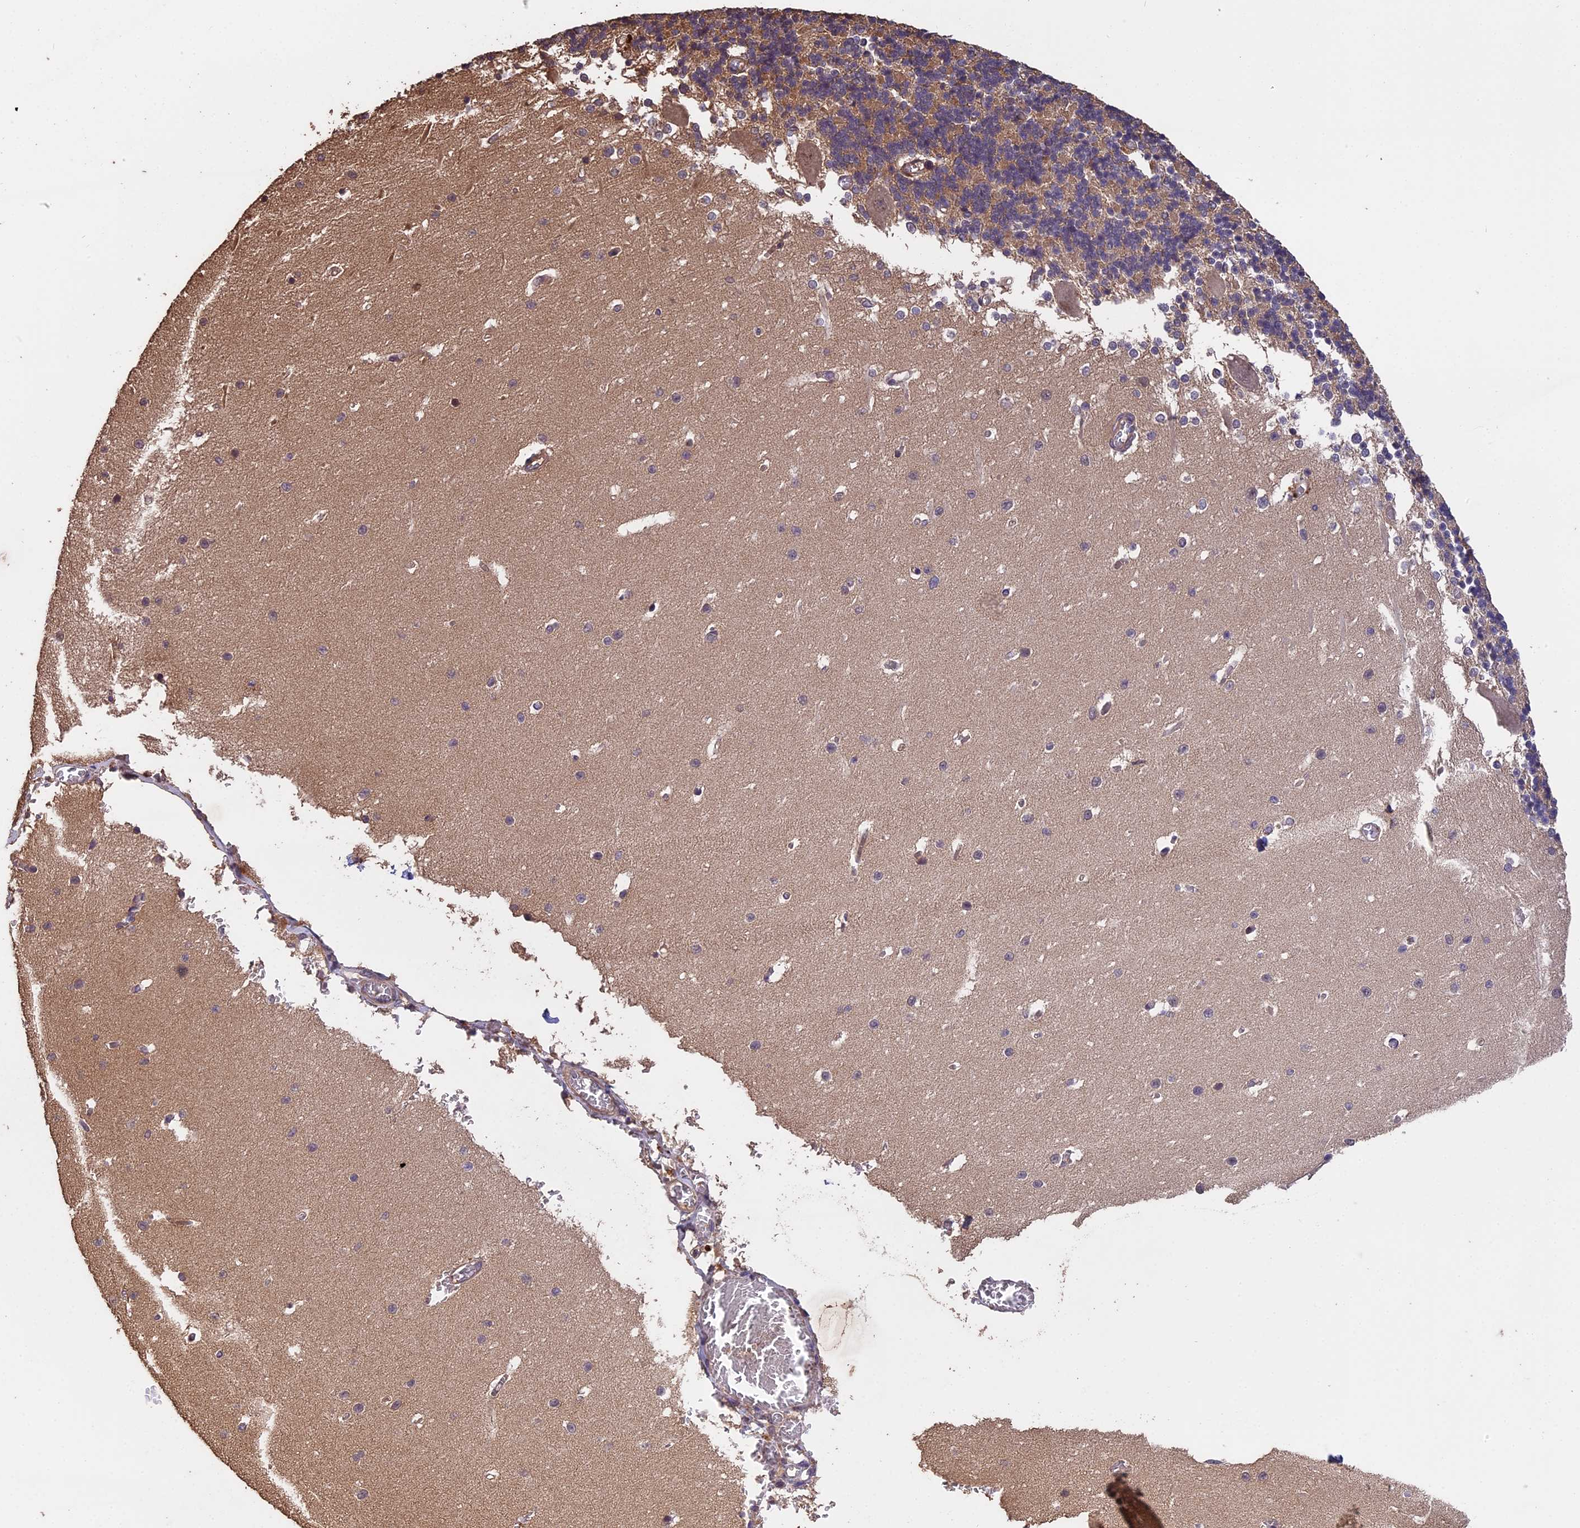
{"staining": {"intensity": "moderate", "quantity": "25%-75%", "location": "cytoplasmic/membranous"}, "tissue": "cerebellum", "cell_type": "Cells in granular layer", "image_type": "normal", "snomed": [{"axis": "morphology", "description": "Normal tissue, NOS"}, {"axis": "topography", "description": "Cerebellum"}], "caption": "Cerebellum stained for a protein (brown) shows moderate cytoplasmic/membranous positive positivity in about 25%-75% of cells in granular layer.", "gene": "CHD9", "patient": {"sex": "male", "age": 37}}